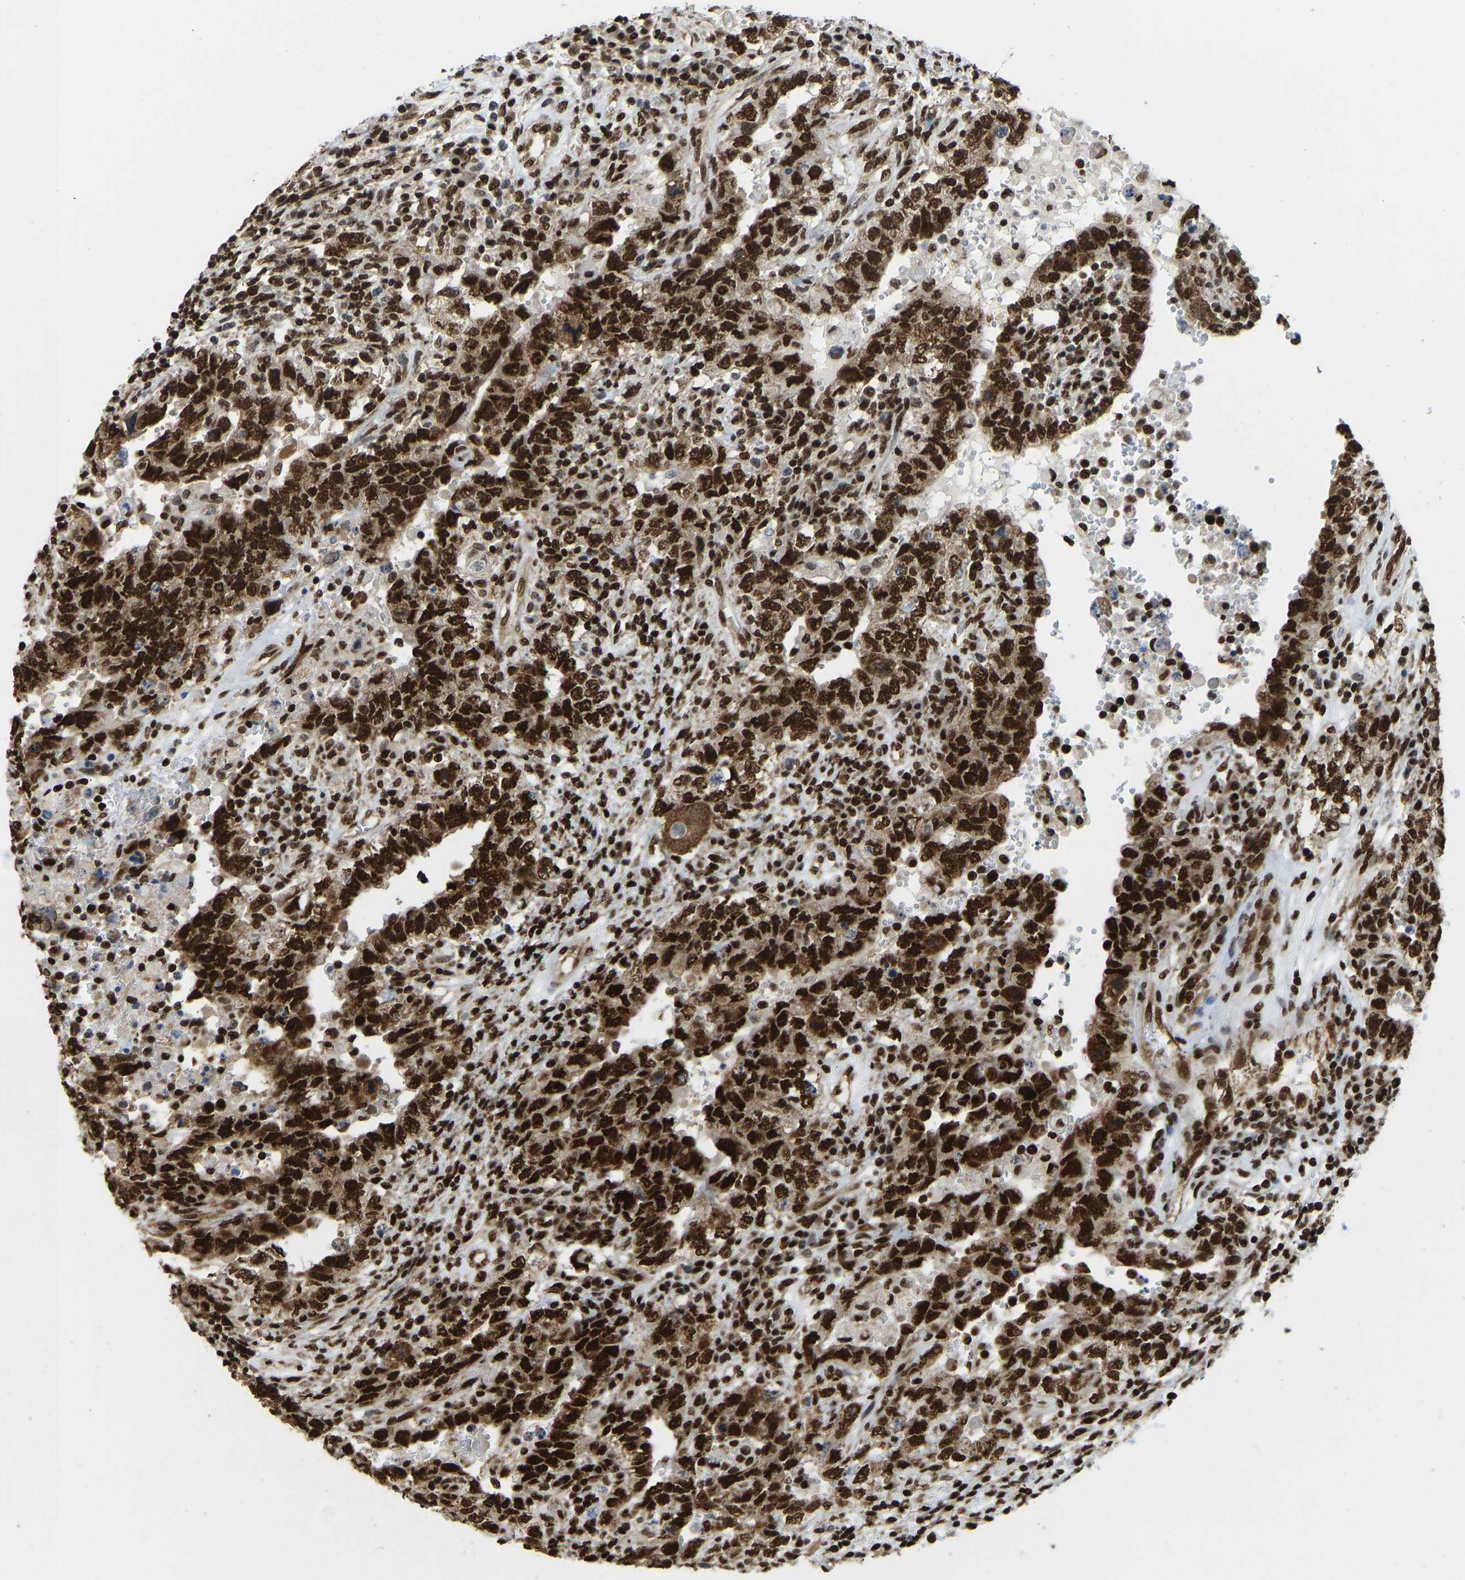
{"staining": {"intensity": "strong", "quantity": ">75%", "location": "cytoplasmic/membranous,nuclear"}, "tissue": "testis cancer", "cell_type": "Tumor cells", "image_type": "cancer", "snomed": [{"axis": "morphology", "description": "Carcinoma, Embryonal, NOS"}, {"axis": "topography", "description": "Testis"}], "caption": "IHC photomicrograph of human embryonal carcinoma (testis) stained for a protein (brown), which shows high levels of strong cytoplasmic/membranous and nuclear staining in about >75% of tumor cells.", "gene": "ZSCAN20", "patient": {"sex": "male", "age": 26}}